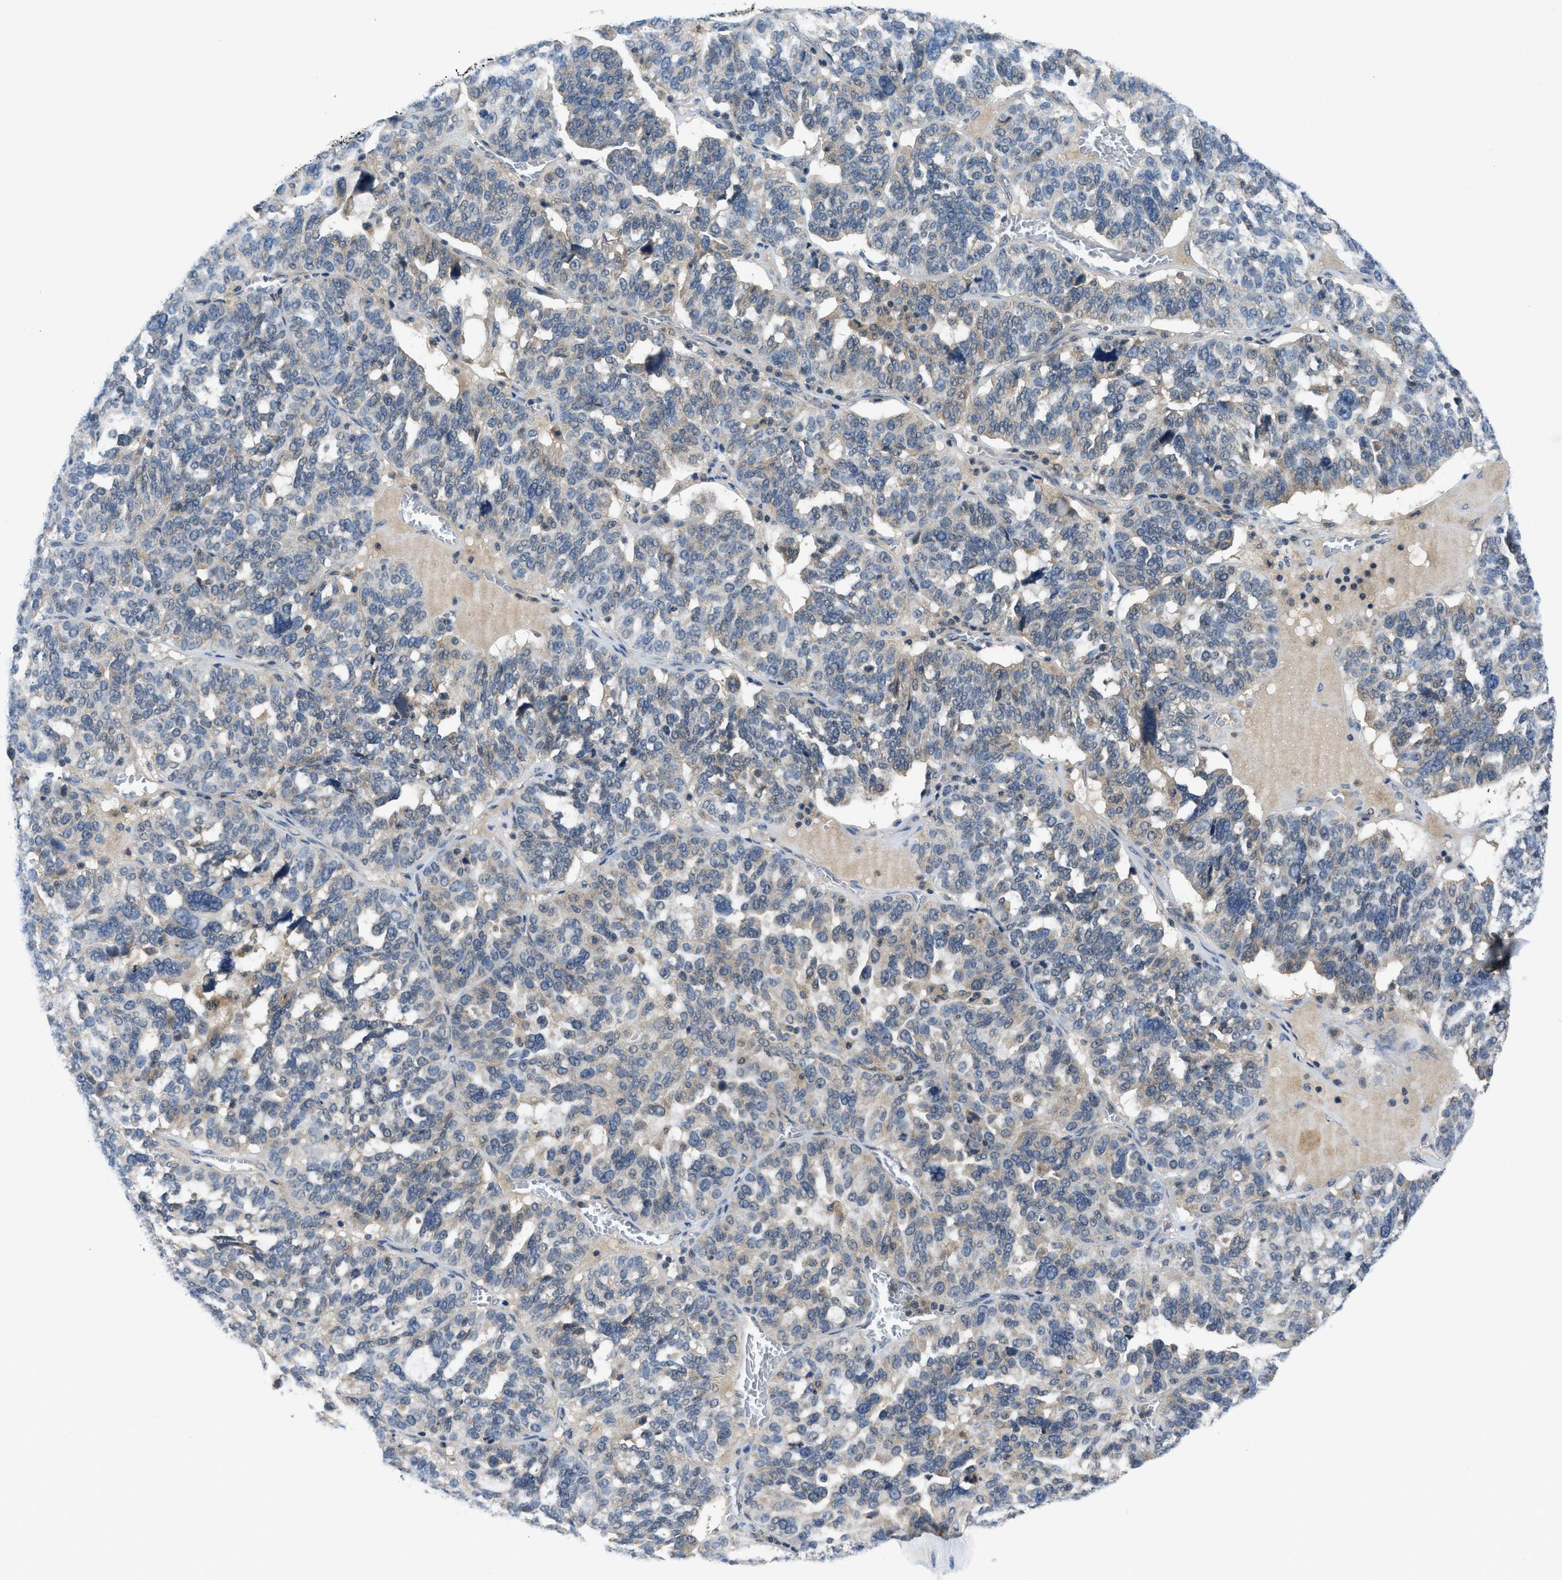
{"staining": {"intensity": "weak", "quantity": "<25%", "location": "cytoplasmic/membranous"}, "tissue": "ovarian cancer", "cell_type": "Tumor cells", "image_type": "cancer", "snomed": [{"axis": "morphology", "description": "Cystadenocarcinoma, serous, NOS"}, {"axis": "topography", "description": "Ovary"}], "caption": "Tumor cells show no significant staining in ovarian cancer.", "gene": "PDE7A", "patient": {"sex": "female", "age": 59}}